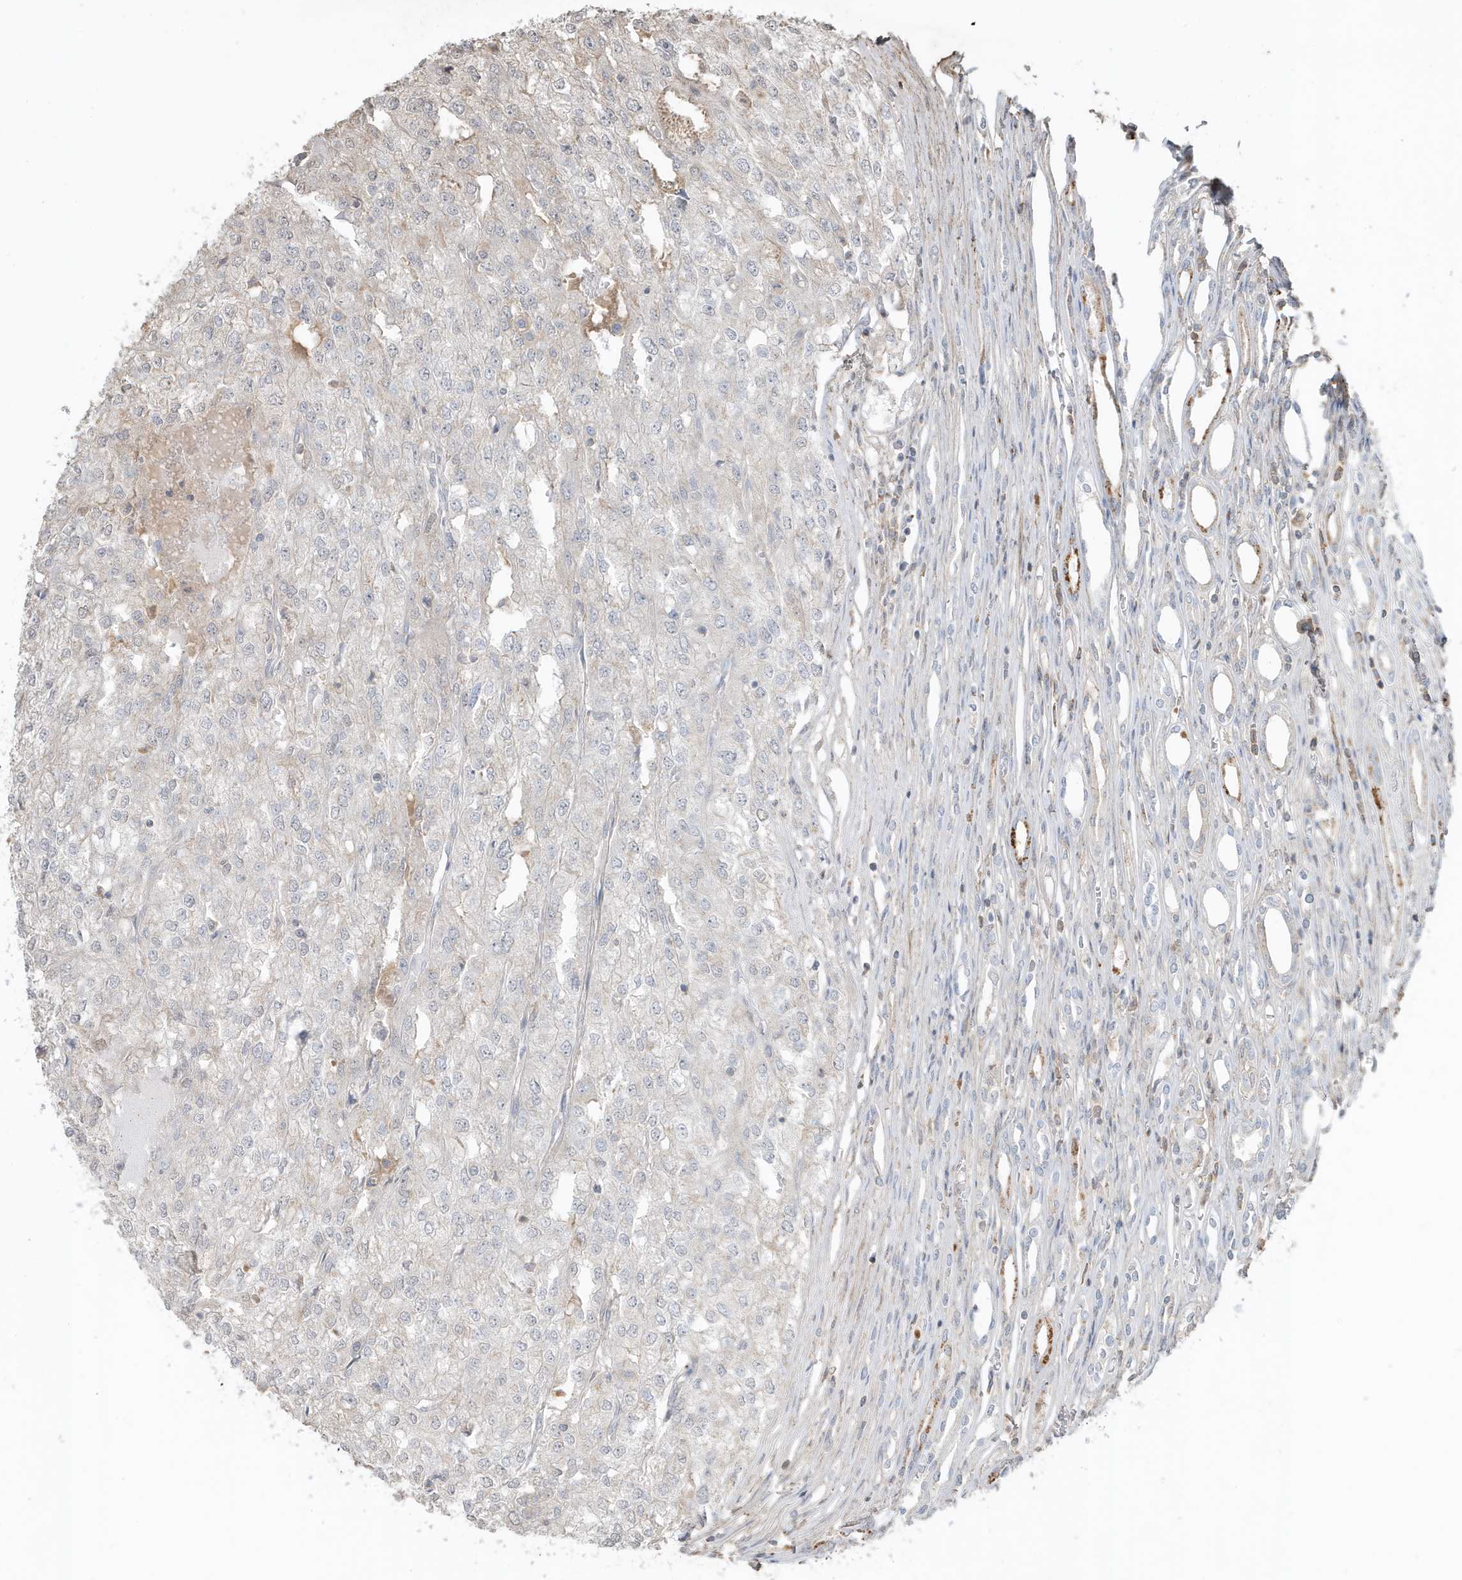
{"staining": {"intensity": "negative", "quantity": "none", "location": "none"}, "tissue": "renal cancer", "cell_type": "Tumor cells", "image_type": "cancer", "snomed": [{"axis": "morphology", "description": "Adenocarcinoma, NOS"}, {"axis": "topography", "description": "Kidney"}], "caption": "Tumor cells are negative for protein expression in human renal cancer (adenocarcinoma). (DAB IHC, high magnification).", "gene": "PRRT3", "patient": {"sex": "female", "age": 54}}